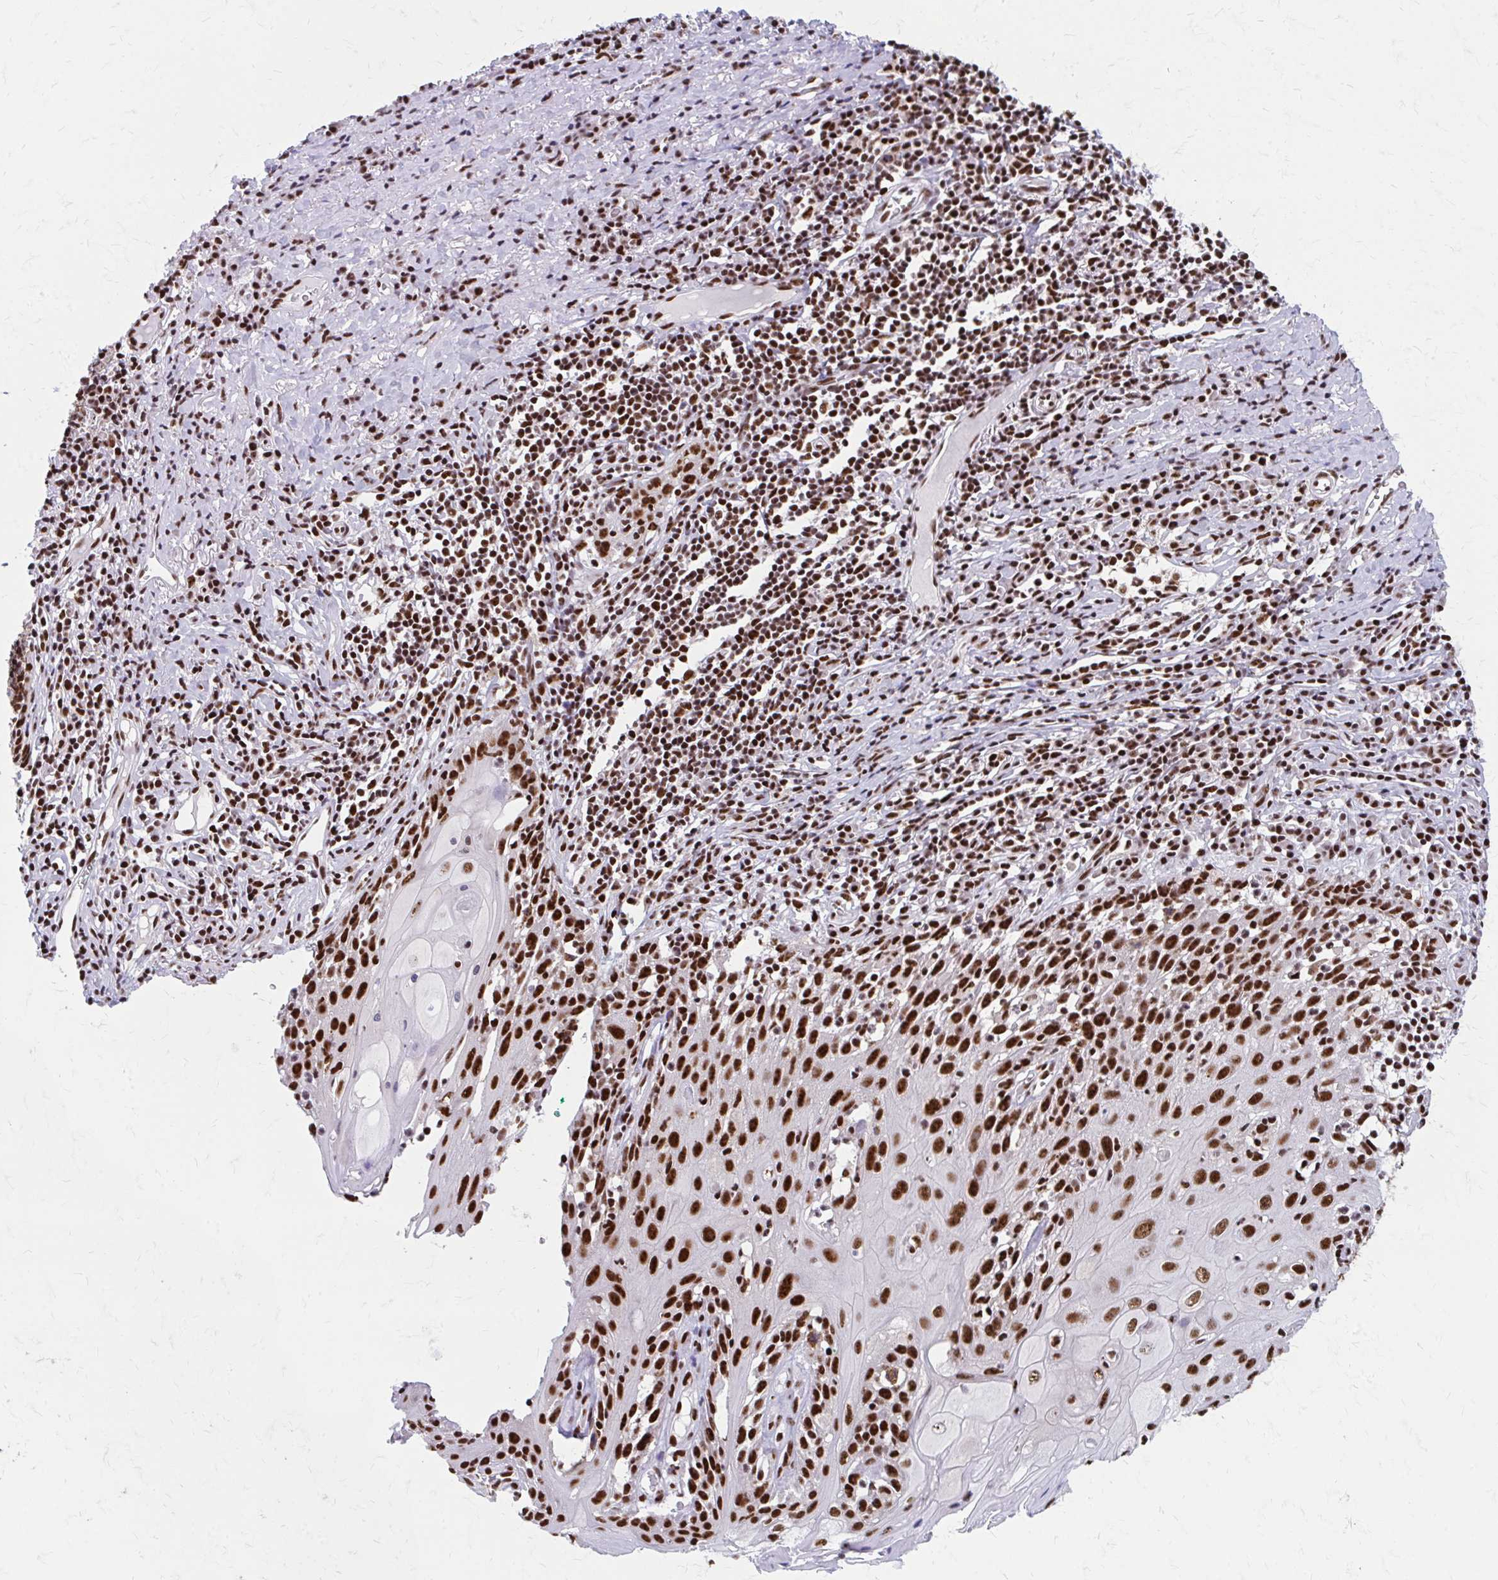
{"staining": {"intensity": "strong", "quantity": ">75%", "location": "nuclear"}, "tissue": "skin cancer", "cell_type": "Tumor cells", "image_type": "cancer", "snomed": [{"axis": "morphology", "description": "Squamous cell carcinoma, NOS"}, {"axis": "topography", "description": "Skin"}, {"axis": "topography", "description": "Vulva"}], "caption": "Tumor cells demonstrate high levels of strong nuclear positivity in about >75% of cells in human squamous cell carcinoma (skin). The staining is performed using DAB brown chromogen to label protein expression. The nuclei are counter-stained blue using hematoxylin.", "gene": "CNKSR3", "patient": {"sex": "female", "age": 76}}